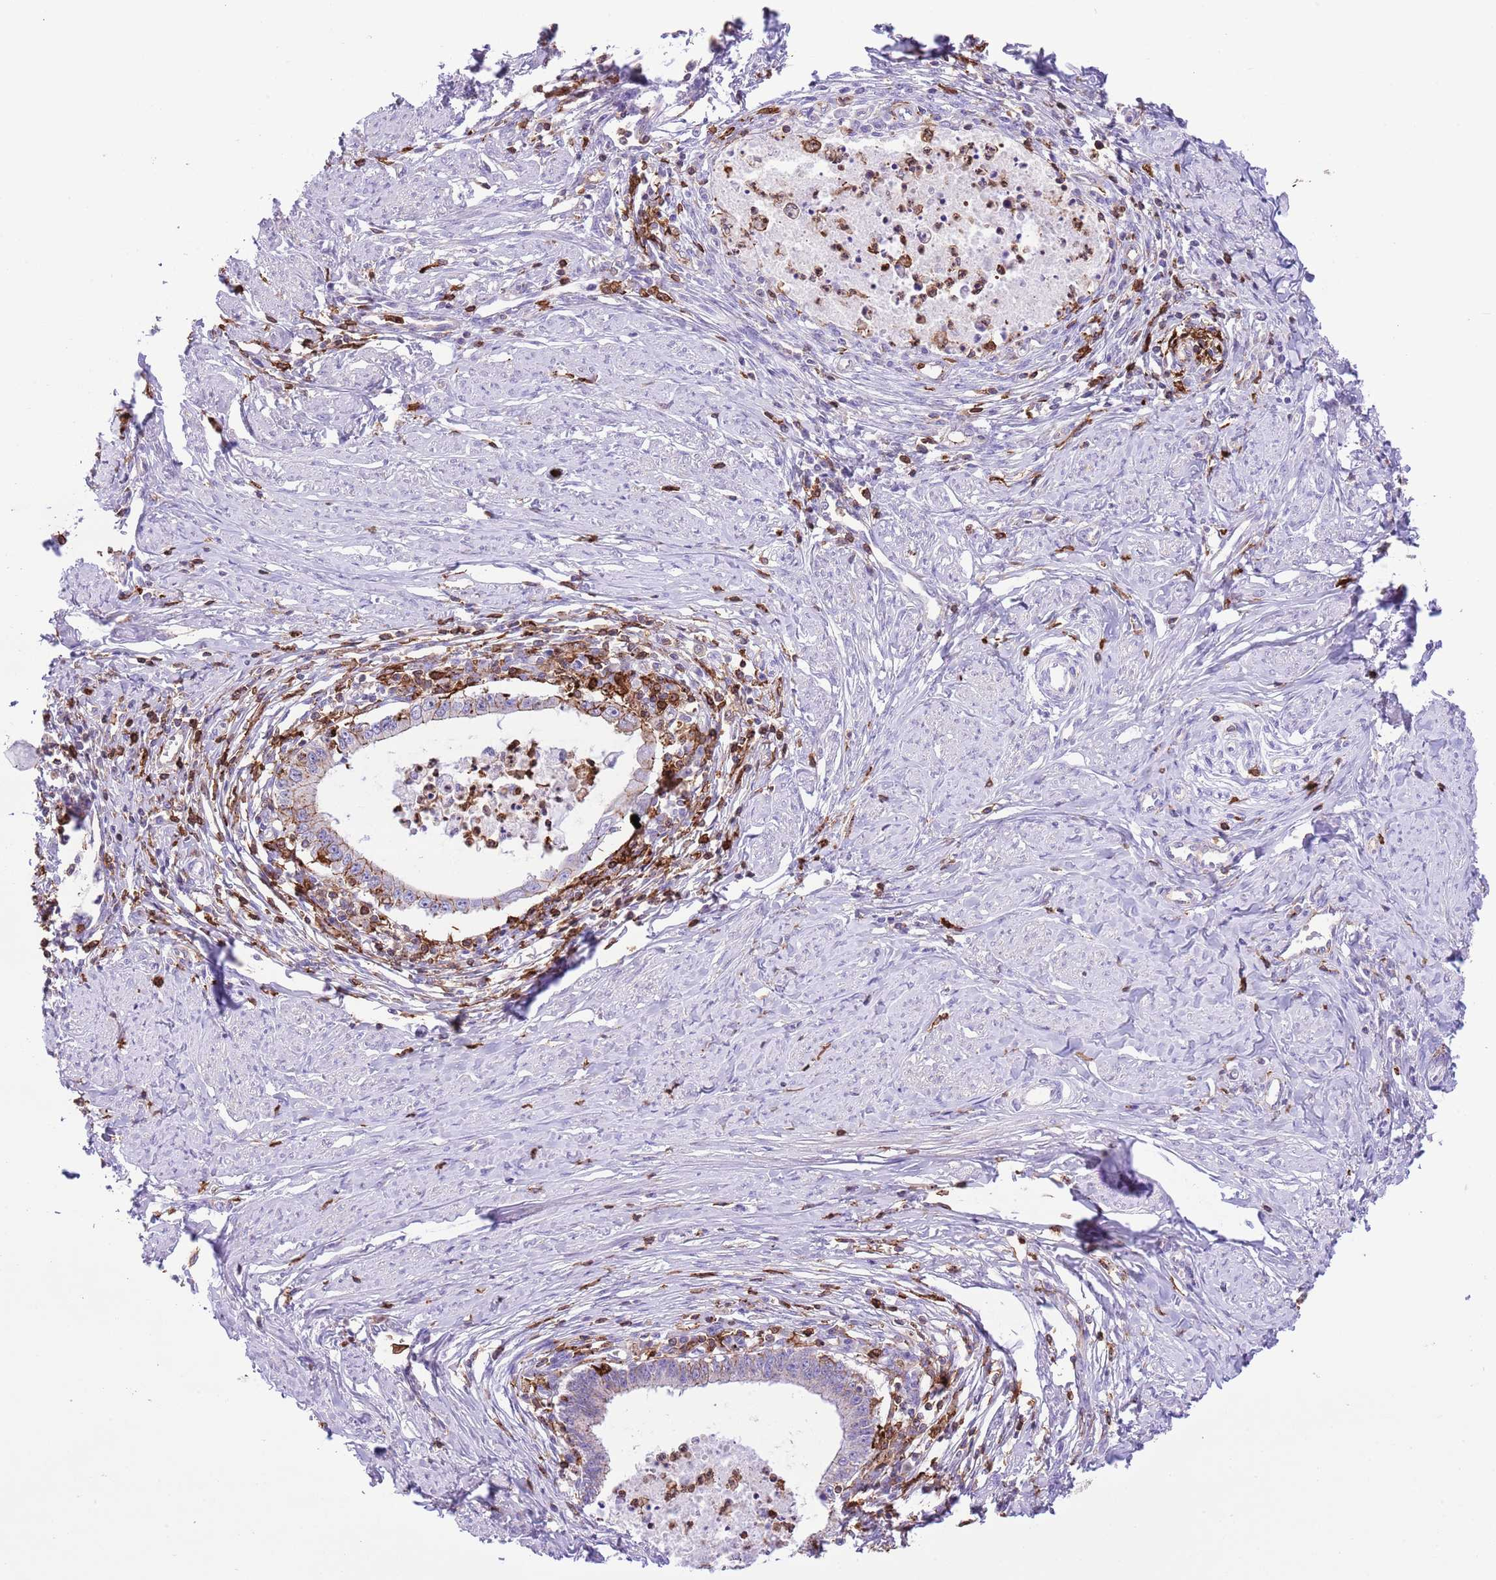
{"staining": {"intensity": "weak", "quantity": "<25%", "location": "cytoplasmic/membranous"}, "tissue": "cervical cancer", "cell_type": "Tumor cells", "image_type": "cancer", "snomed": [{"axis": "morphology", "description": "Adenocarcinoma, NOS"}, {"axis": "topography", "description": "Cervix"}], "caption": "Tumor cells show no significant protein staining in cervical adenocarcinoma. (DAB (3,3'-diaminobenzidine) immunohistochemistry (IHC) visualized using brightfield microscopy, high magnification).", "gene": "EFHD2", "patient": {"sex": "female", "age": 36}}